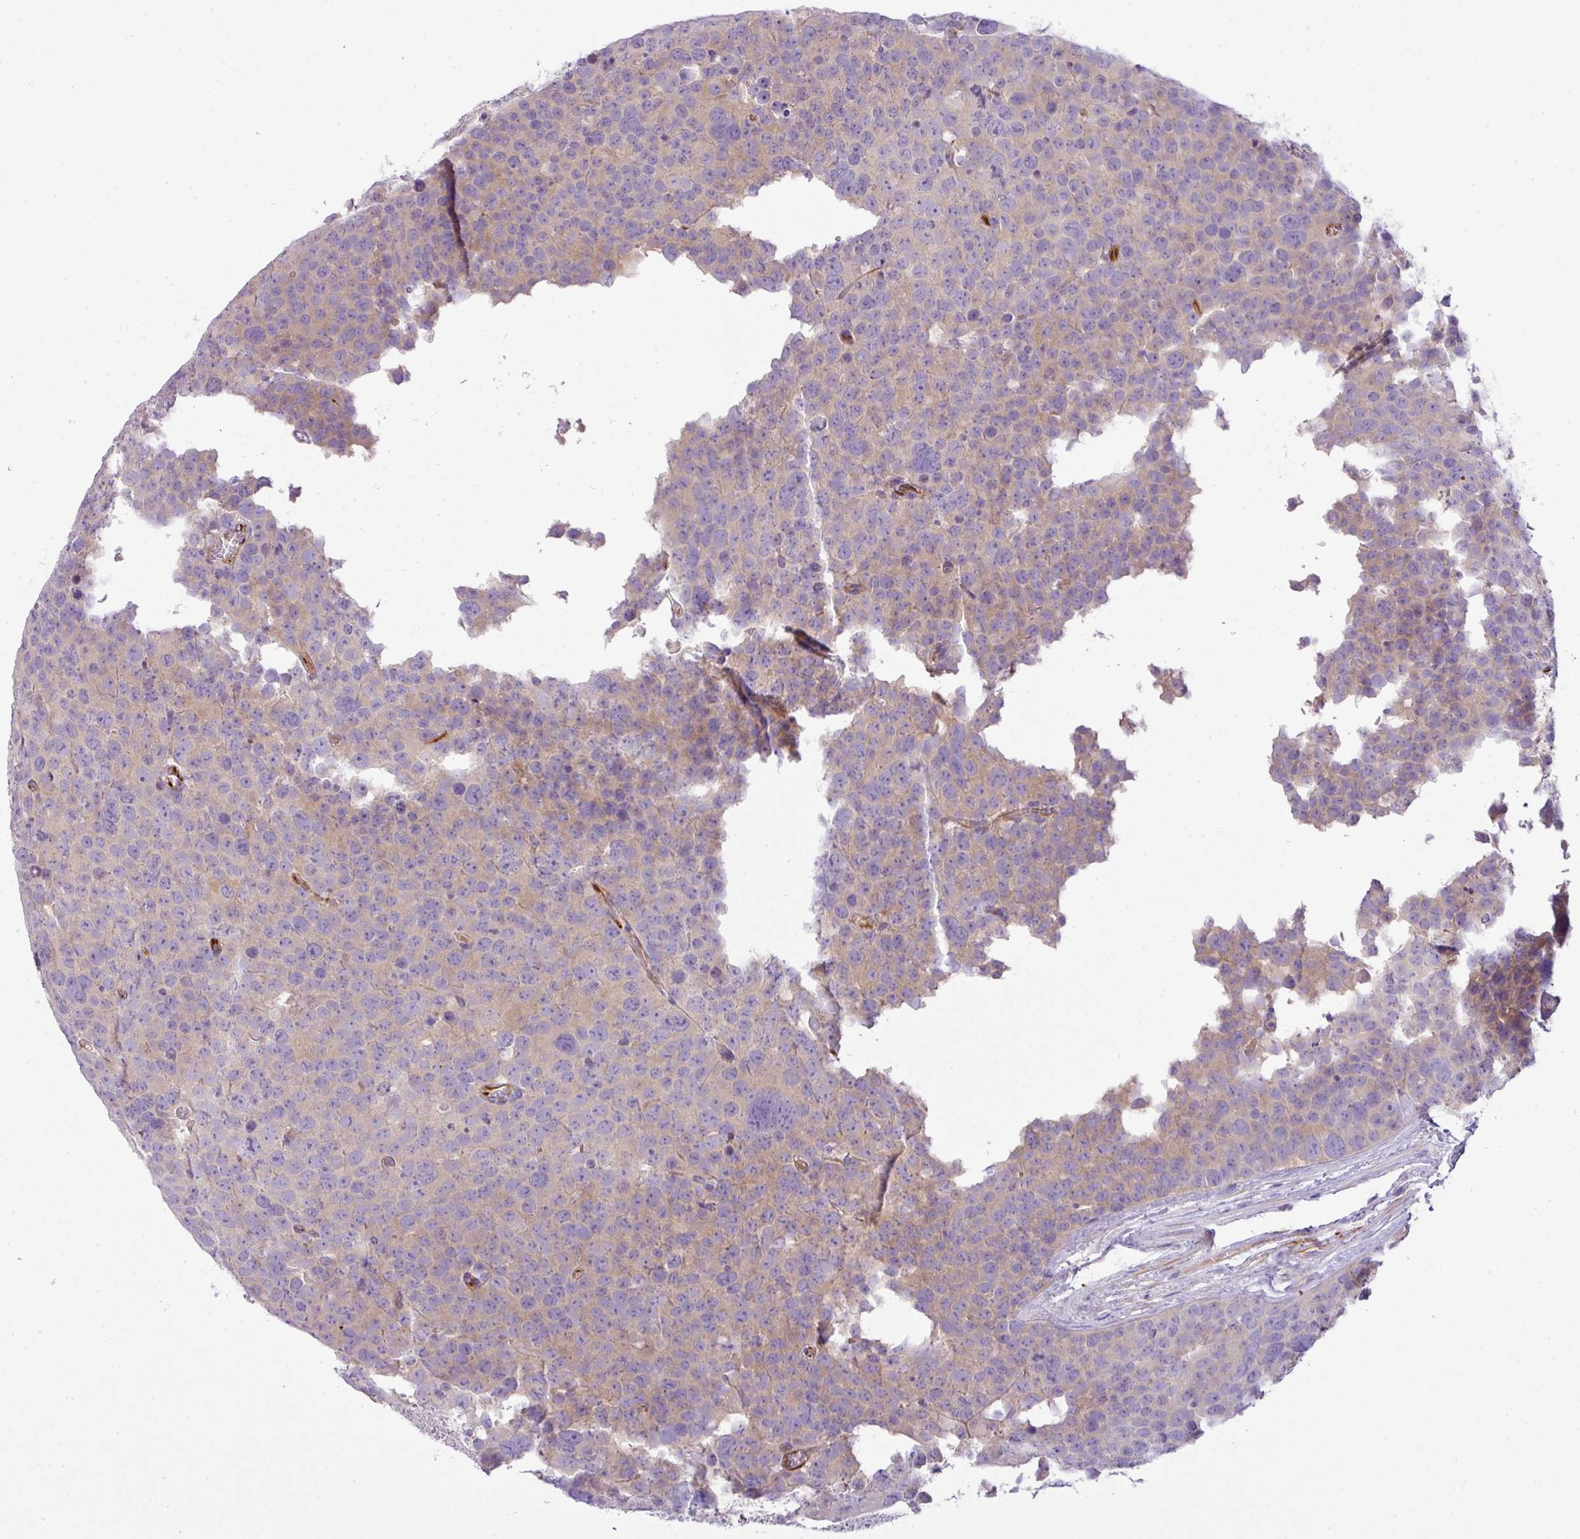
{"staining": {"intensity": "weak", "quantity": "<25%", "location": "cytoplasmic/membranous"}, "tissue": "testis cancer", "cell_type": "Tumor cells", "image_type": "cancer", "snomed": [{"axis": "morphology", "description": "Seminoma, NOS"}, {"axis": "topography", "description": "Testis"}], "caption": "This is an IHC image of testis seminoma. There is no positivity in tumor cells.", "gene": "ENSG00000273748", "patient": {"sex": "male", "age": 71}}